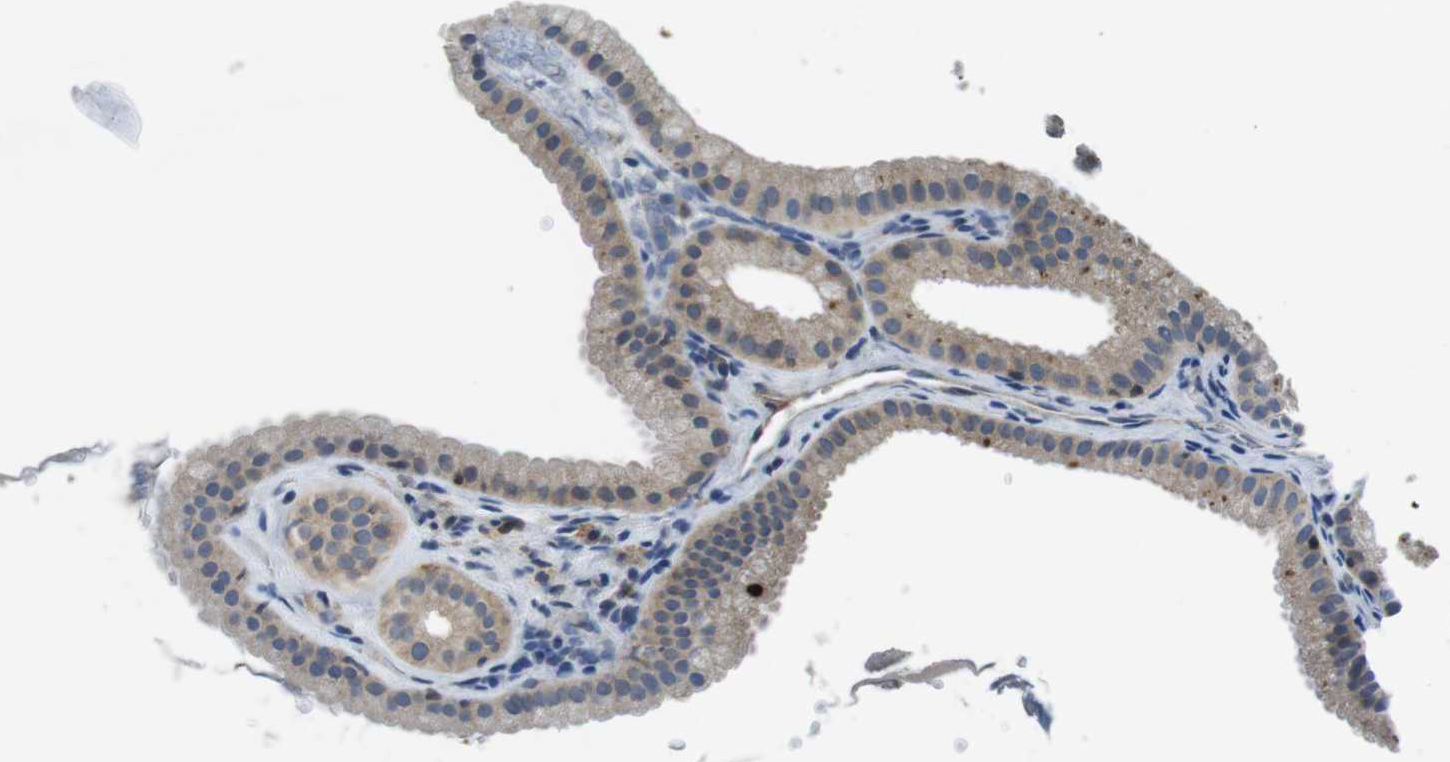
{"staining": {"intensity": "moderate", "quantity": "<25%", "location": "cytoplasmic/membranous"}, "tissue": "gallbladder", "cell_type": "Glandular cells", "image_type": "normal", "snomed": [{"axis": "morphology", "description": "Normal tissue, NOS"}, {"axis": "topography", "description": "Gallbladder"}], "caption": "This is an image of IHC staining of unremarkable gallbladder, which shows moderate positivity in the cytoplasmic/membranous of glandular cells.", "gene": "PIK3CD", "patient": {"sex": "female", "age": 64}}